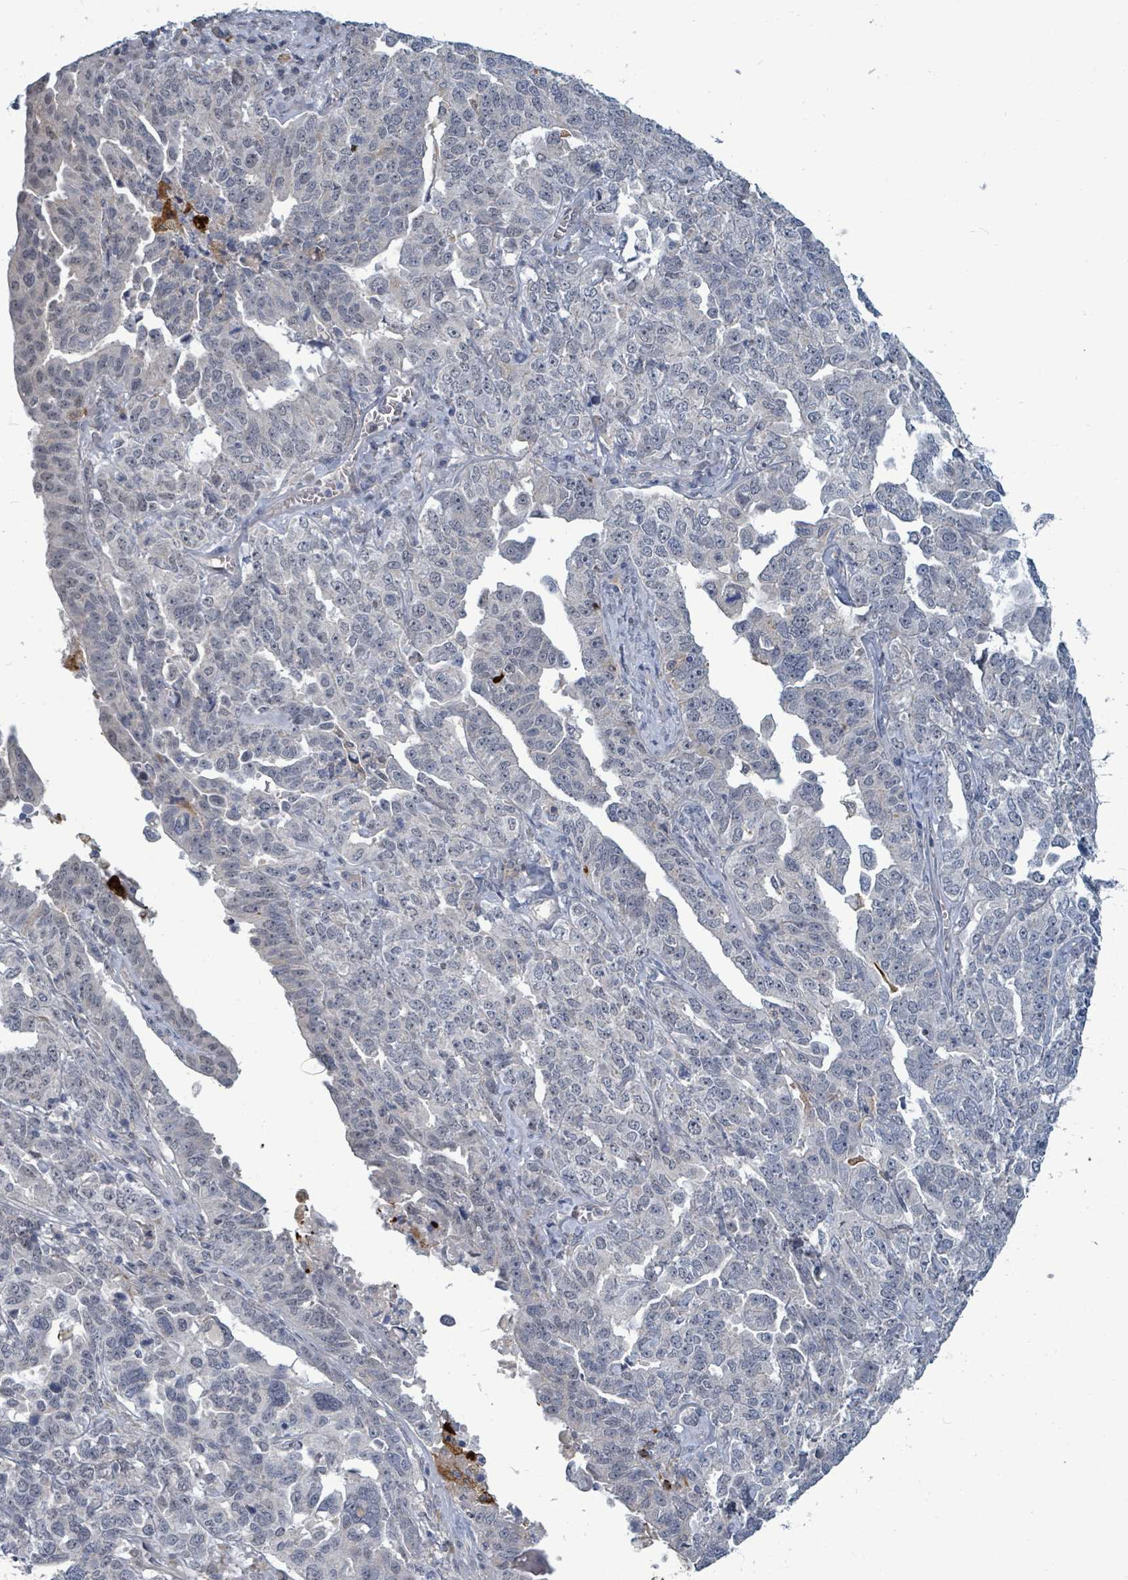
{"staining": {"intensity": "negative", "quantity": "none", "location": "none"}, "tissue": "ovarian cancer", "cell_type": "Tumor cells", "image_type": "cancer", "snomed": [{"axis": "morphology", "description": "Carcinoma, endometroid"}, {"axis": "topography", "description": "Ovary"}], "caption": "DAB immunohistochemical staining of ovarian cancer (endometroid carcinoma) exhibits no significant positivity in tumor cells.", "gene": "TRDMT1", "patient": {"sex": "female", "age": 62}}